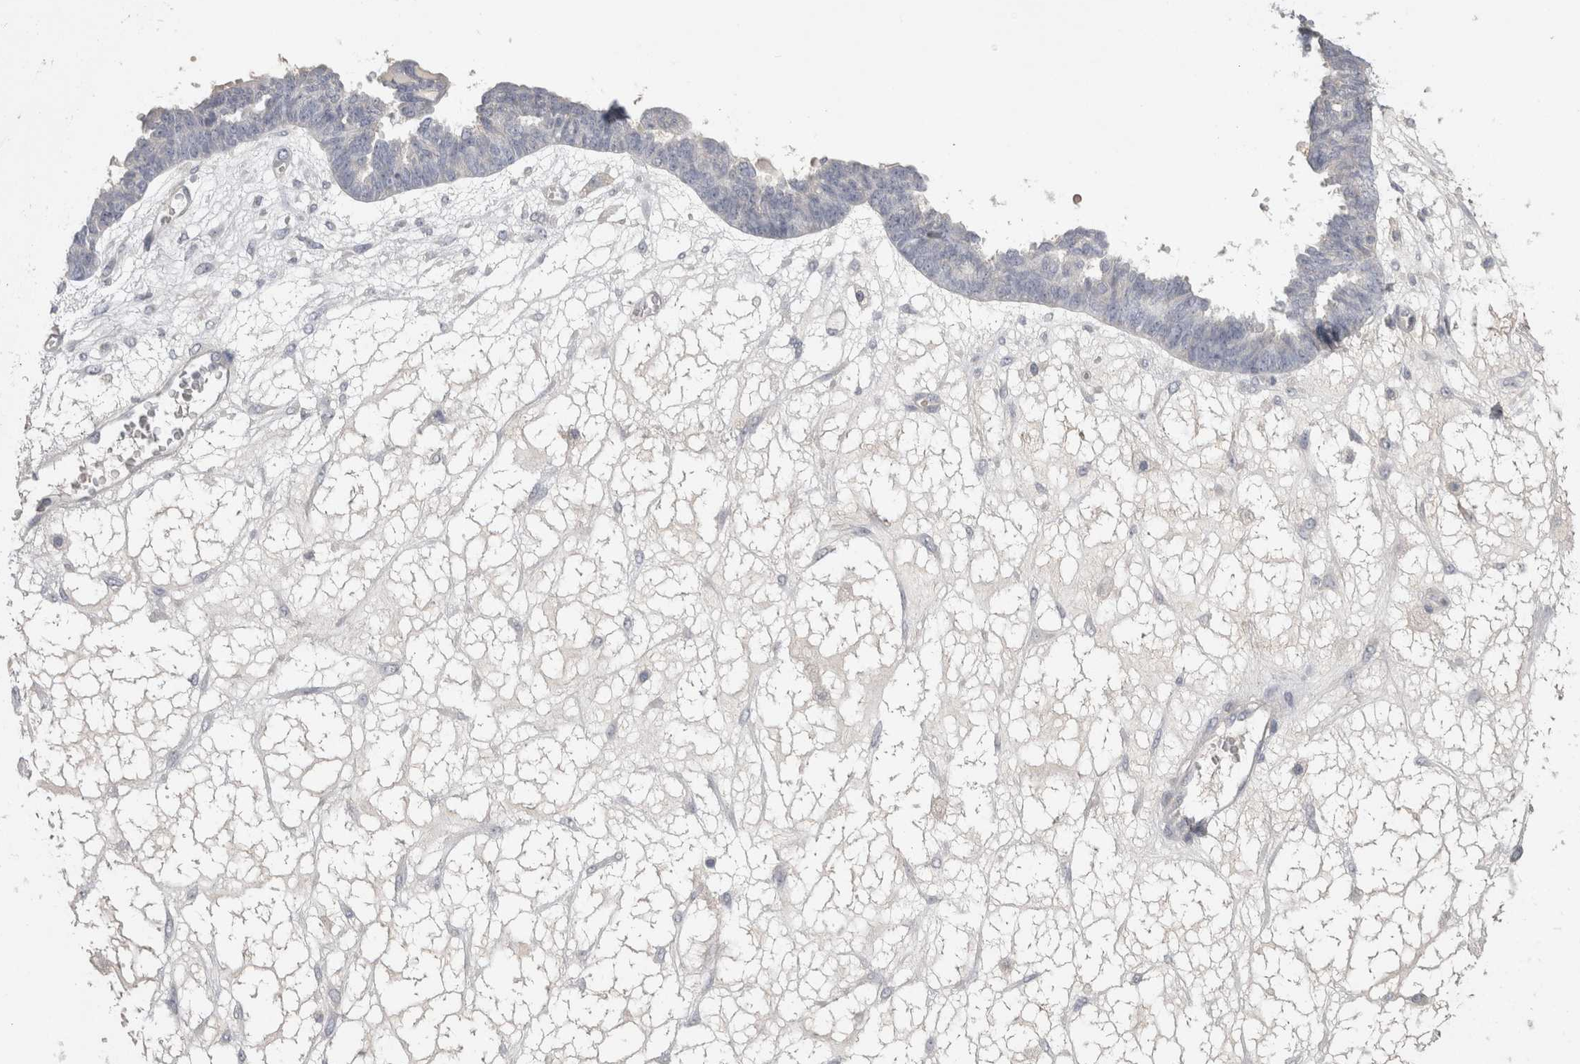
{"staining": {"intensity": "negative", "quantity": "none", "location": "none"}, "tissue": "ovarian cancer", "cell_type": "Tumor cells", "image_type": "cancer", "snomed": [{"axis": "morphology", "description": "Cystadenocarcinoma, serous, NOS"}, {"axis": "topography", "description": "Ovary"}], "caption": "Ovarian cancer stained for a protein using IHC displays no staining tumor cells.", "gene": "ENPP7", "patient": {"sex": "female", "age": 79}}